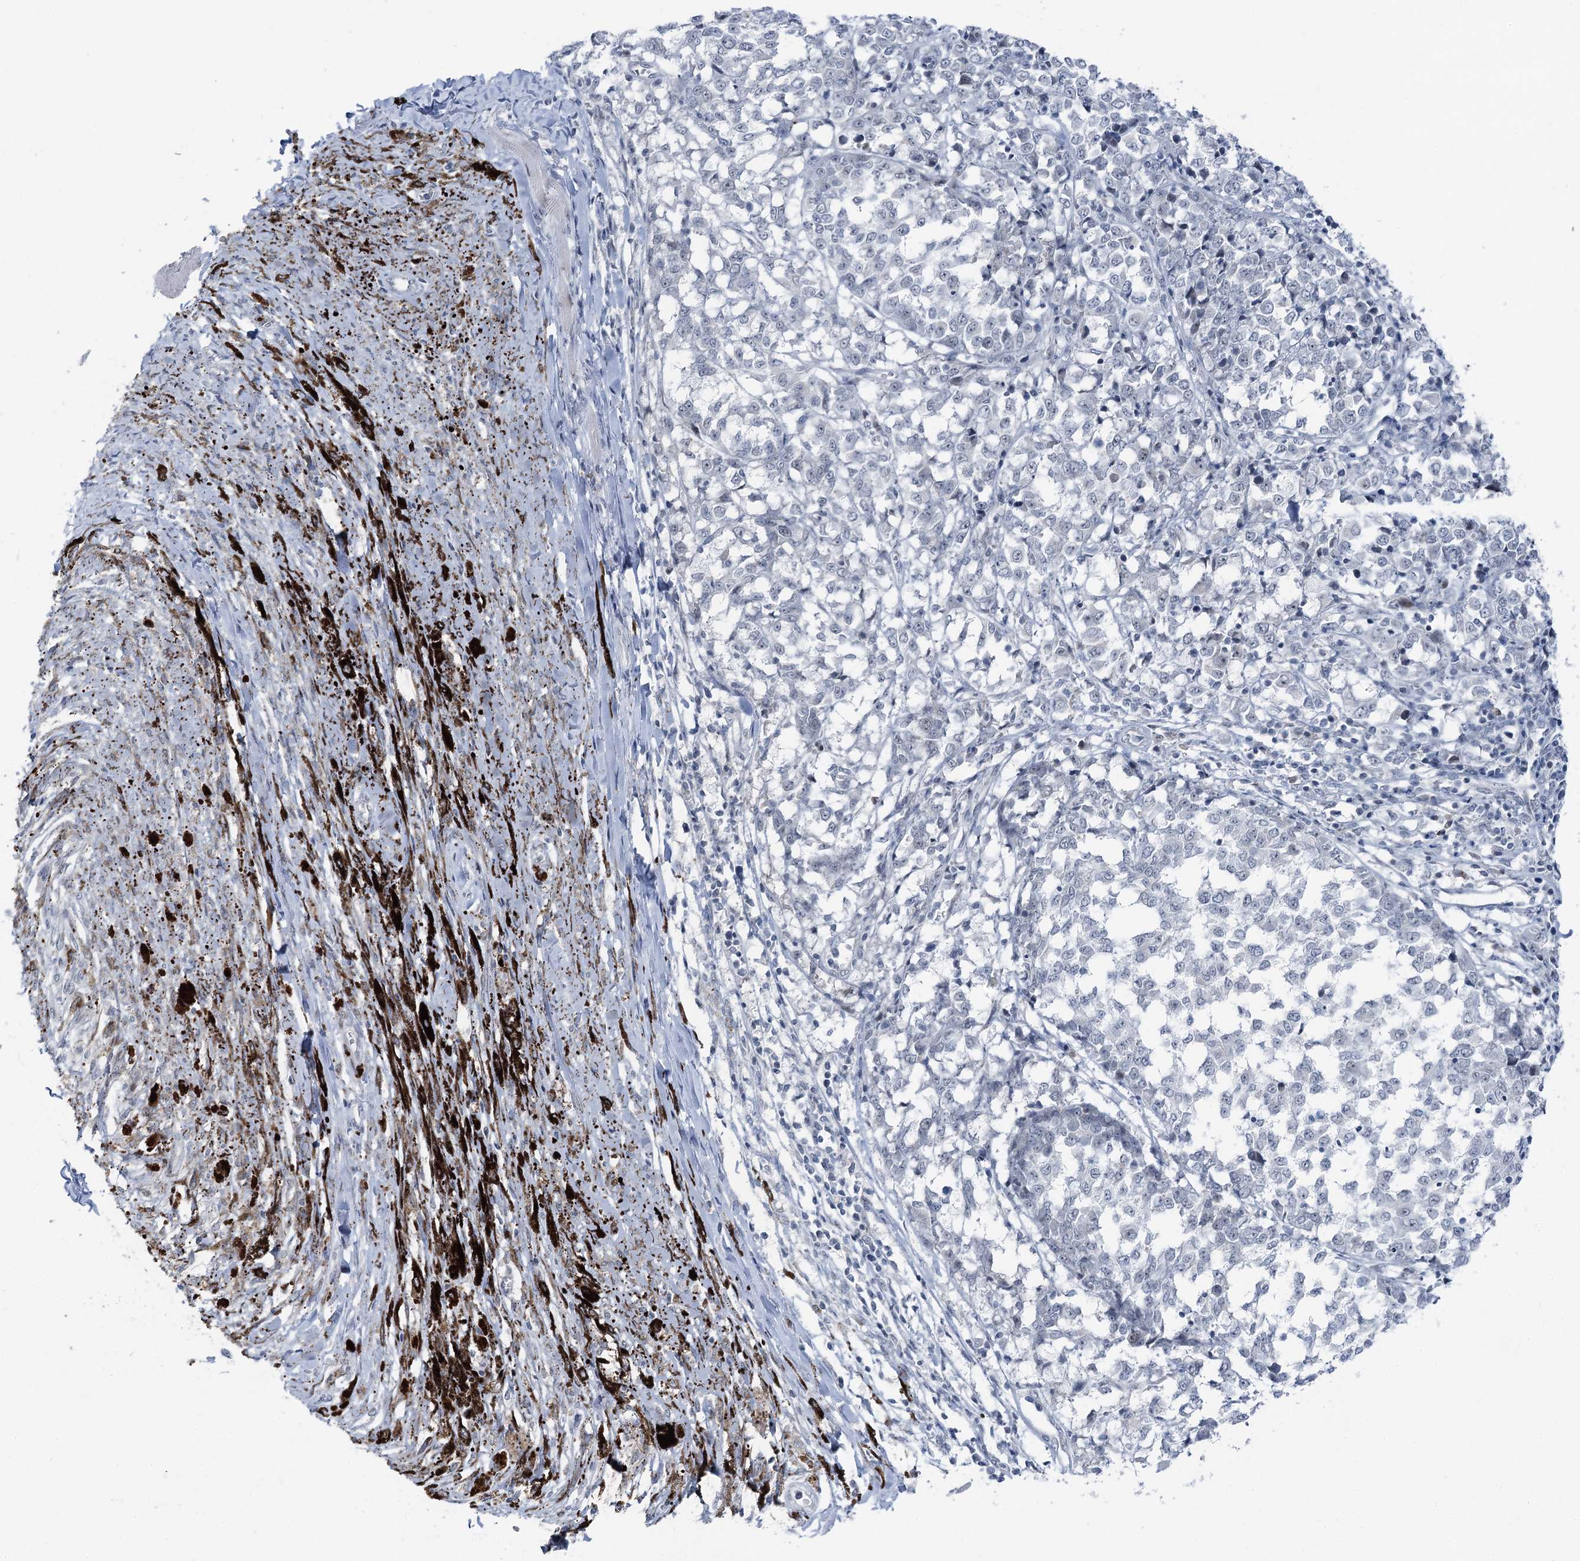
{"staining": {"intensity": "negative", "quantity": "none", "location": "none"}, "tissue": "melanoma", "cell_type": "Tumor cells", "image_type": "cancer", "snomed": [{"axis": "morphology", "description": "Malignant melanoma, NOS"}, {"axis": "topography", "description": "Skin"}], "caption": "An image of malignant melanoma stained for a protein demonstrates no brown staining in tumor cells.", "gene": "STEEP1", "patient": {"sex": "female", "age": 72}}